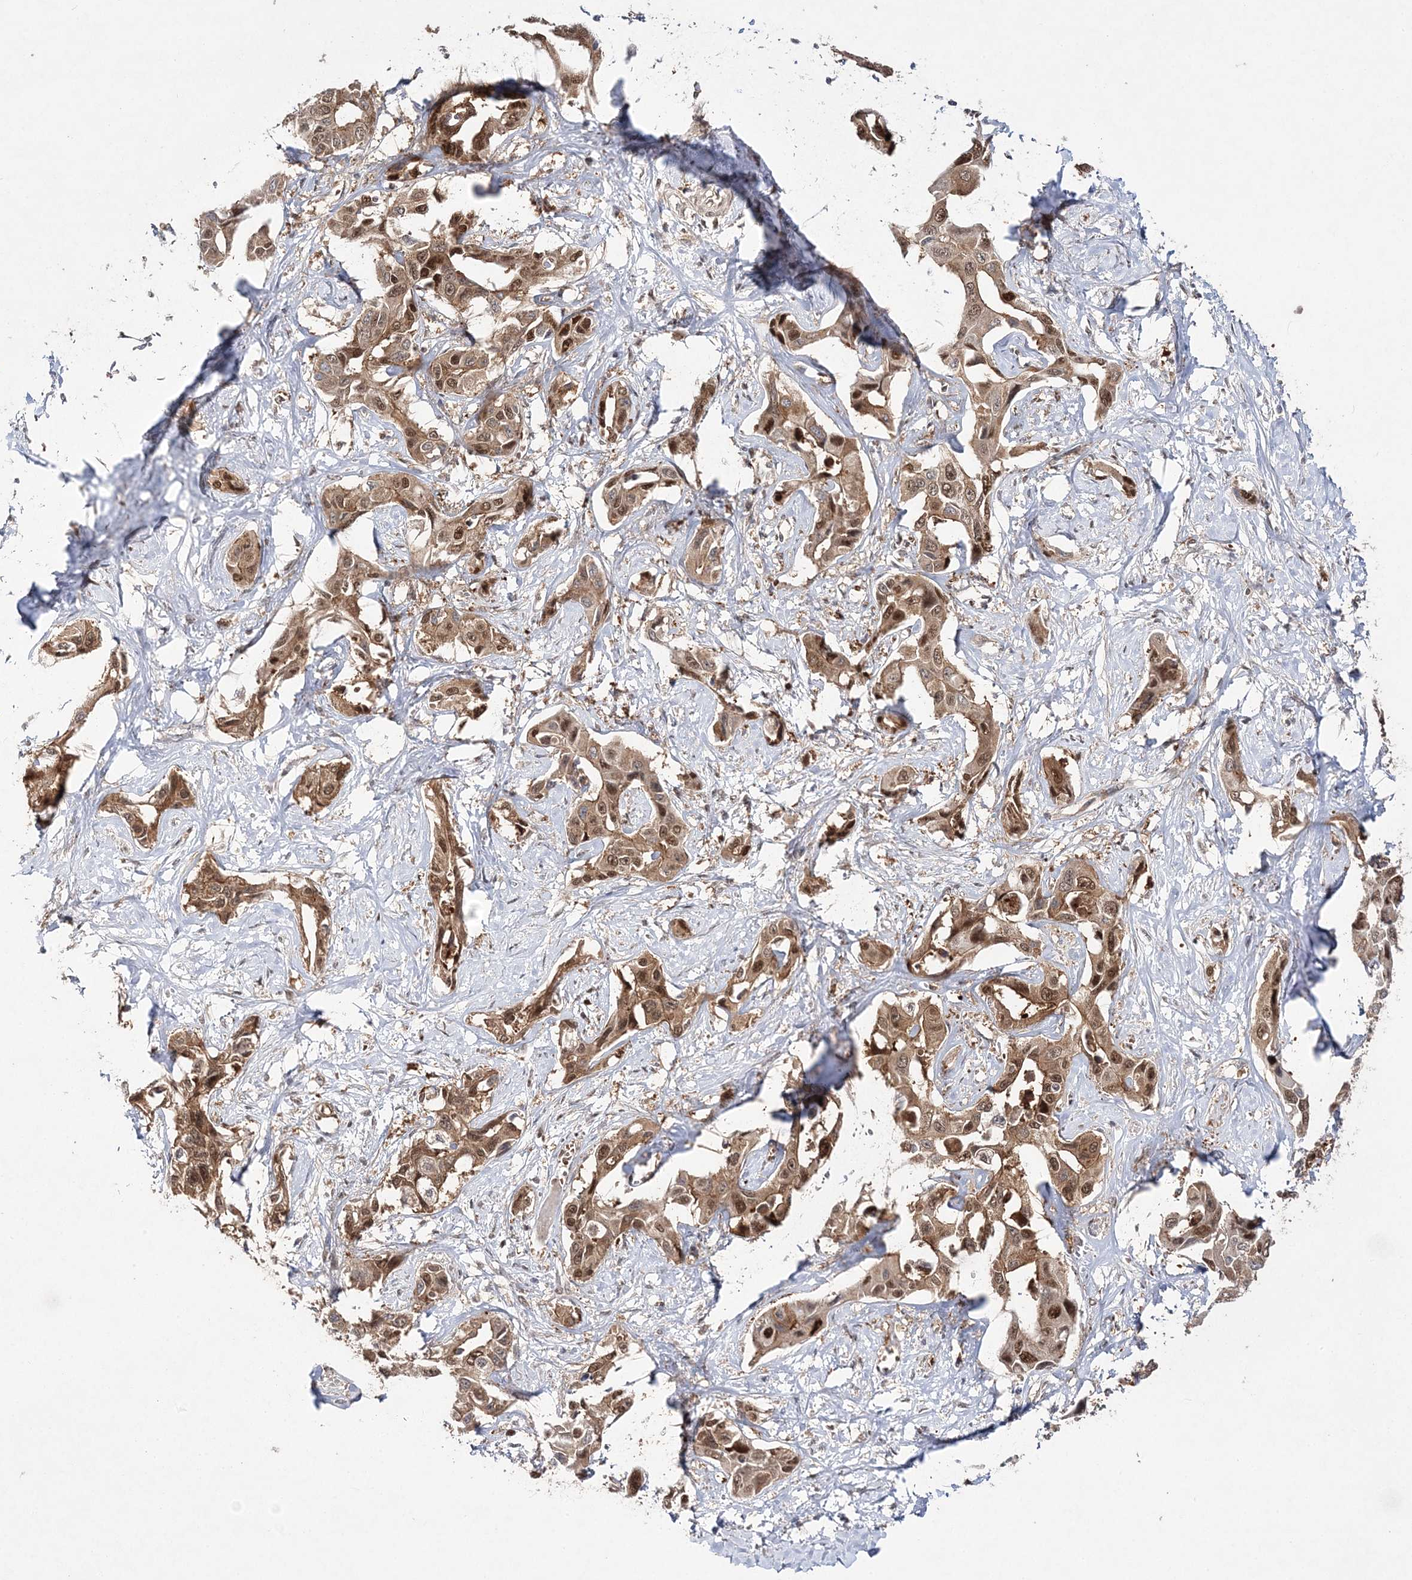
{"staining": {"intensity": "moderate", "quantity": ">75%", "location": "cytoplasmic/membranous,nuclear"}, "tissue": "liver cancer", "cell_type": "Tumor cells", "image_type": "cancer", "snomed": [{"axis": "morphology", "description": "Cholangiocarcinoma"}, {"axis": "topography", "description": "Liver"}], "caption": "Protein expression analysis of liver cancer (cholangiocarcinoma) shows moderate cytoplasmic/membranous and nuclear staining in approximately >75% of tumor cells.", "gene": "NIF3L1", "patient": {"sex": "male", "age": 59}}